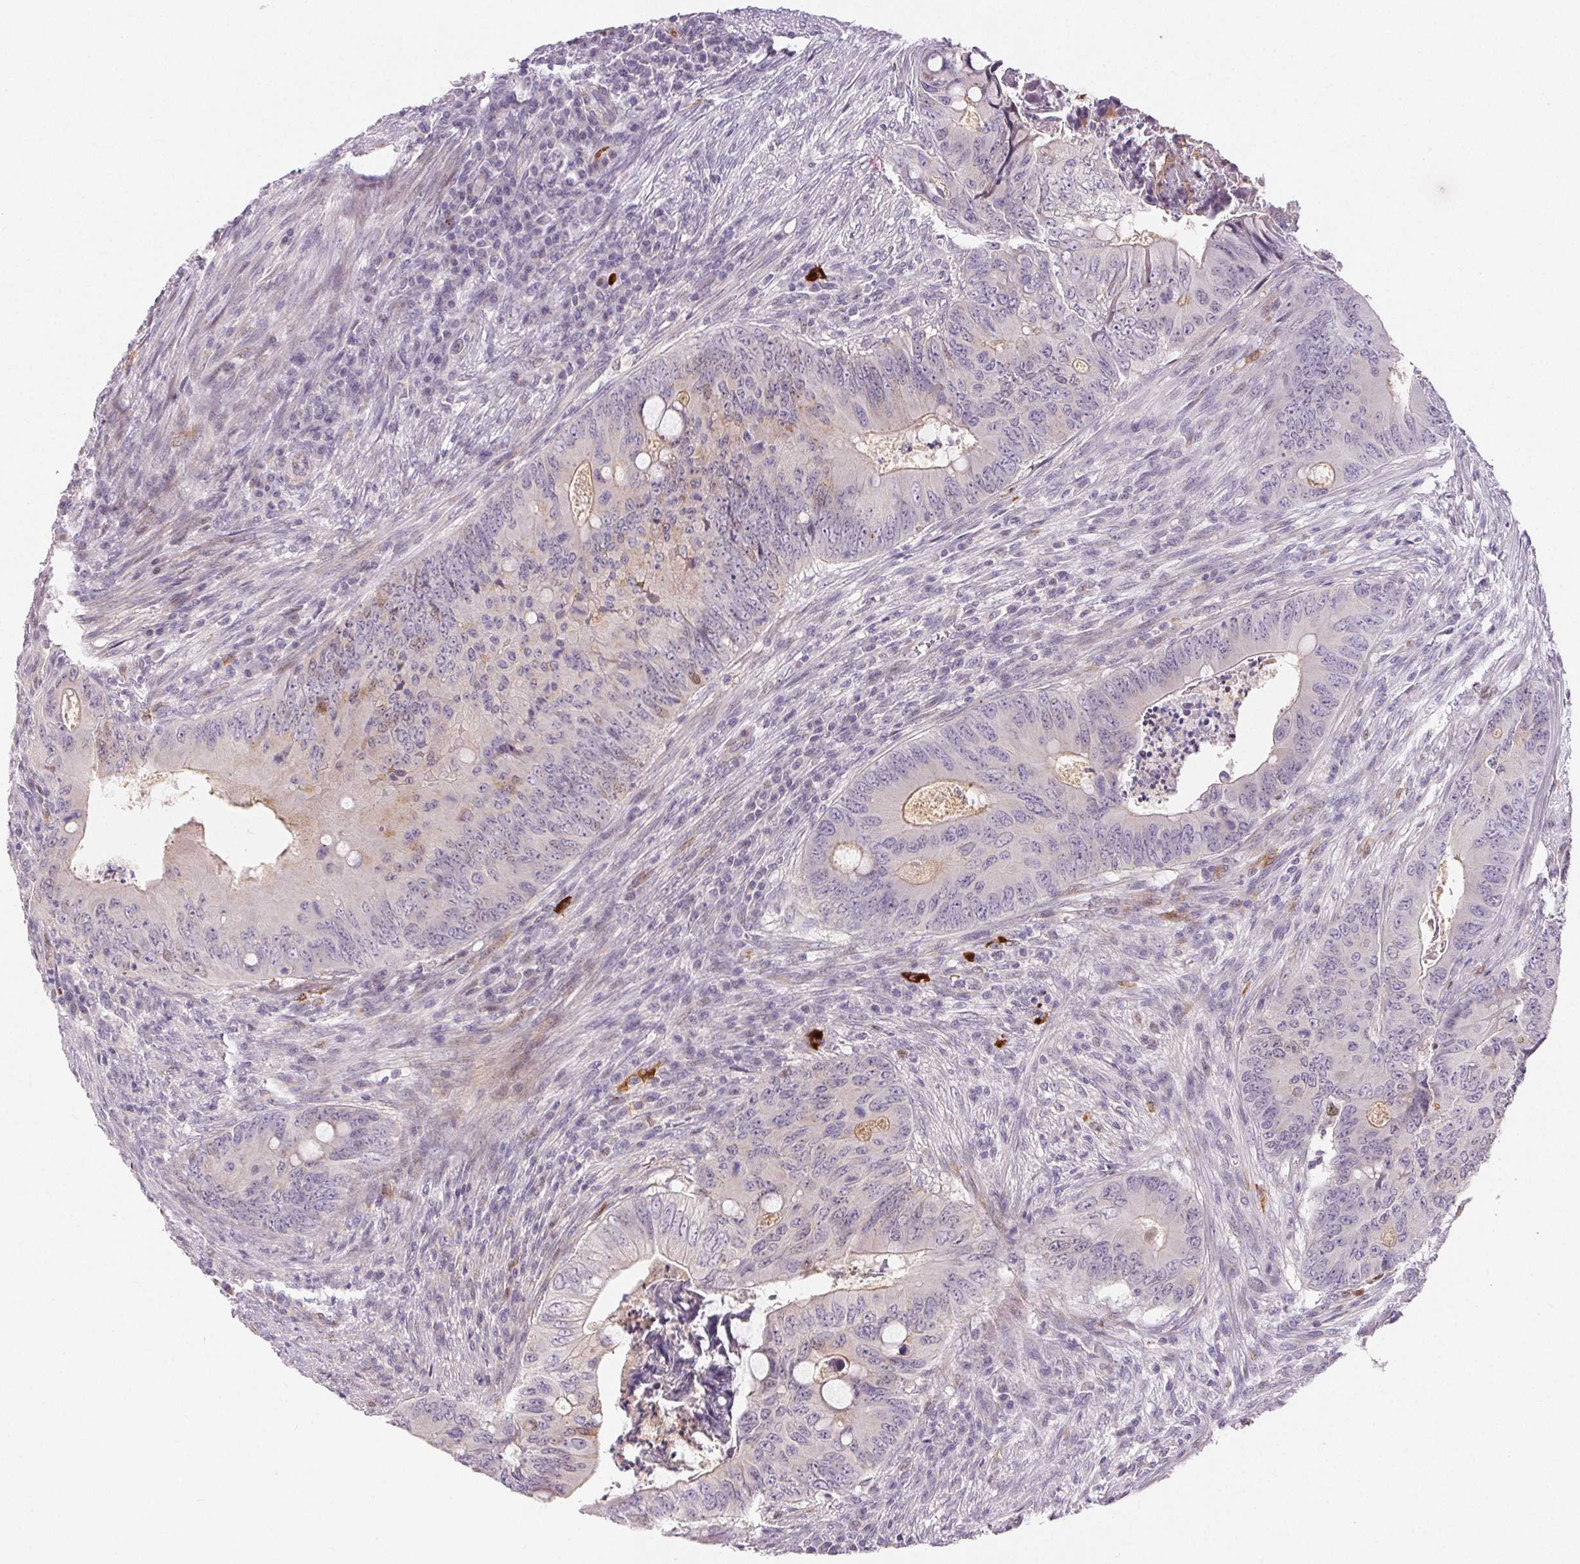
{"staining": {"intensity": "weak", "quantity": "<25%", "location": "cytoplasmic/membranous,nuclear"}, "tissue": "colorectal cancer", "cell_type": "Tumor cells", "image_type": "cancer", "snomed": [{"axis": "morphology", "description": "Adenocarcinoma, NOS"}, {"axis": "topography", "description": "Colon"}], "caption": "IHC of human colorectal cancer (adenocarcinoma) displays no staining in tumor cells.", "gene": "RPGRIP1", "patient": {"sex": "female", "age": 74}}